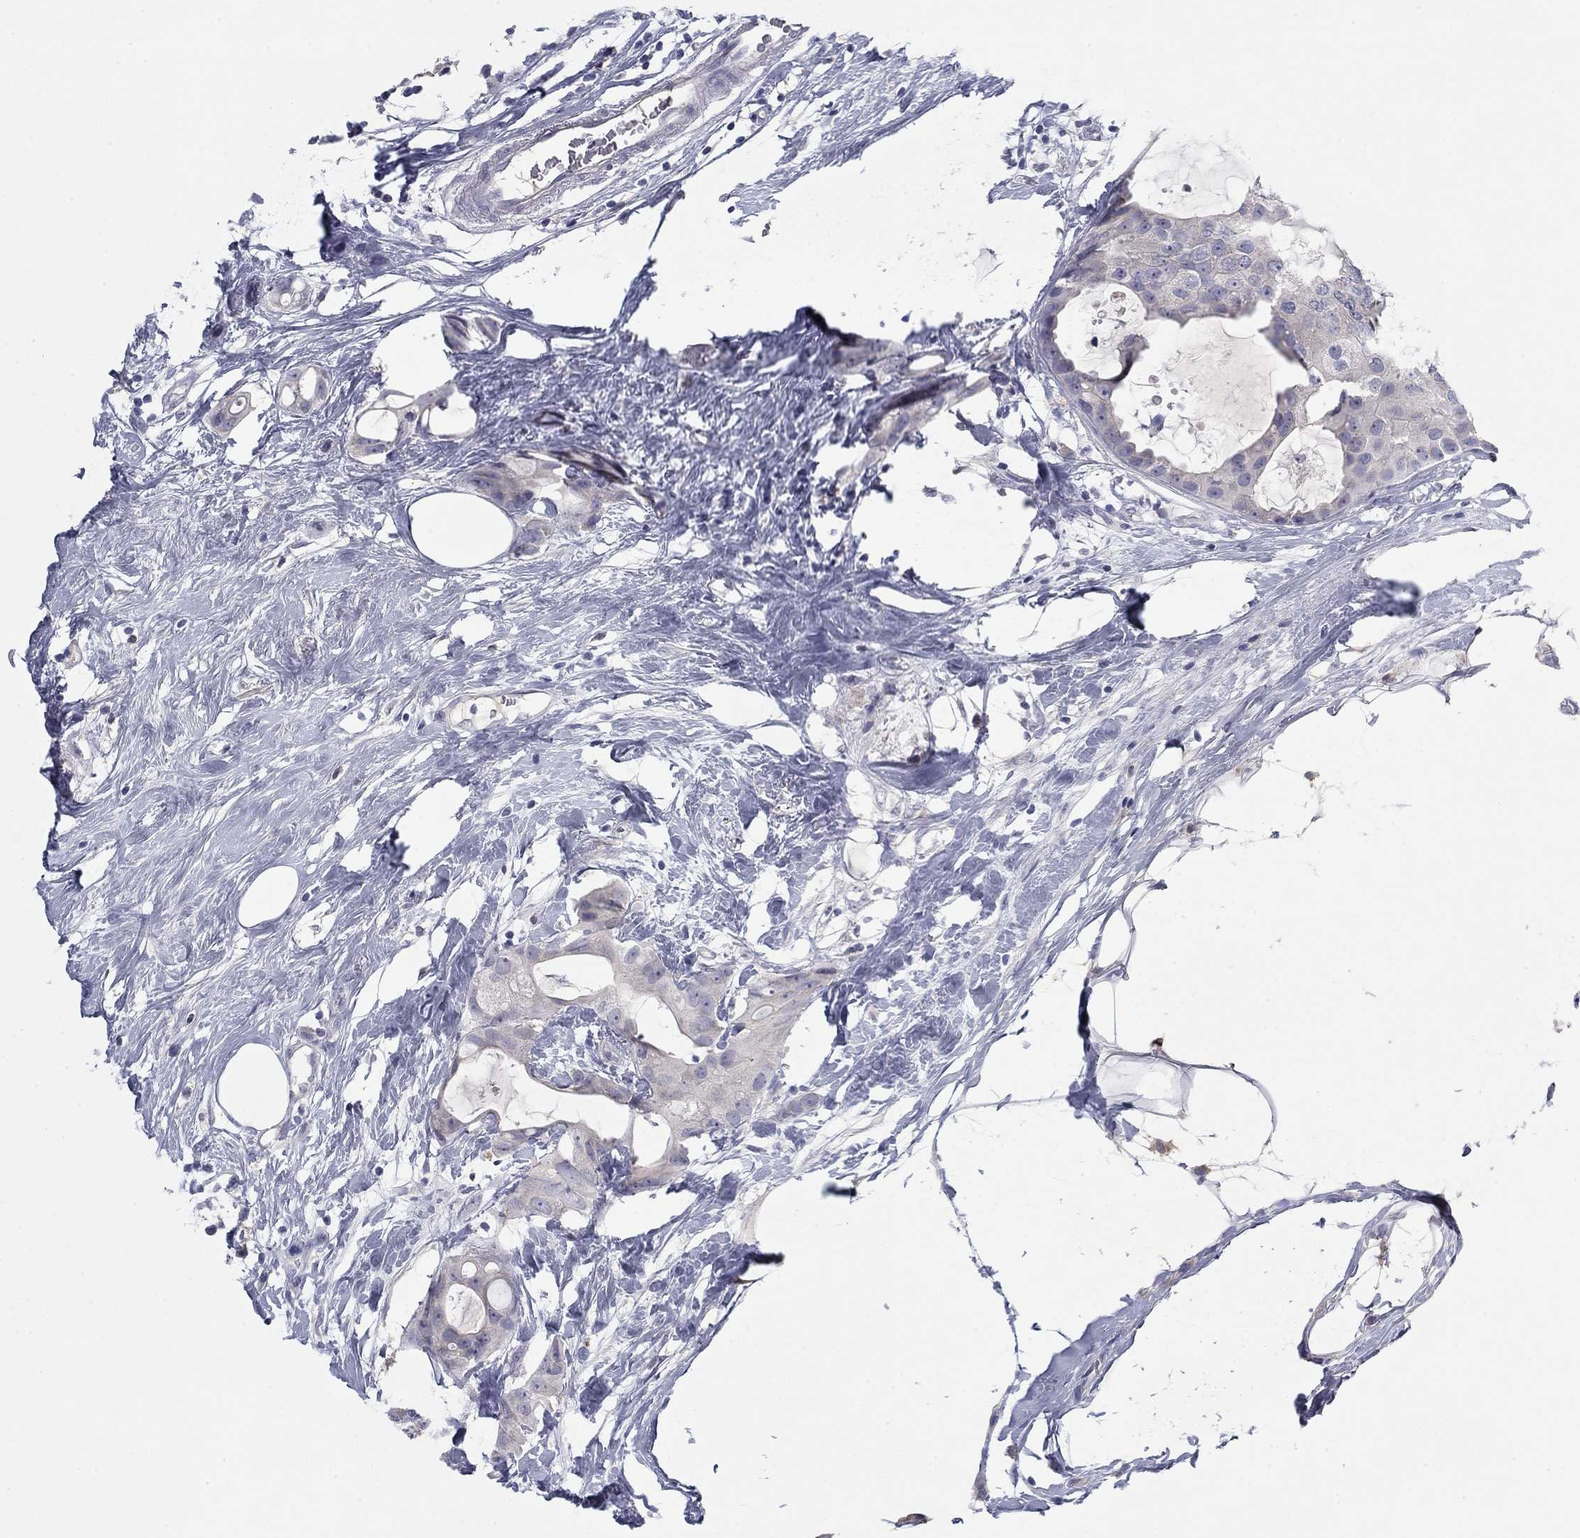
{"staining": {"intensity": "negative", "quantity": "none", "location": "none"}, "tissue": "breast cancer", "cell_type": "Tumor cells", "image_type": "cancer", "snomed": [{"axis": "morphology", "description": "Duct carcinoma"}, {"axis": "topography", "description": "Breast"}], "caption": "IHC of invasive ductal carcinoma (breast) demonstrates no expression in tumor cells.", "gene": "CNTNAP4", "patient": {"sex": "female", "age": 45}}